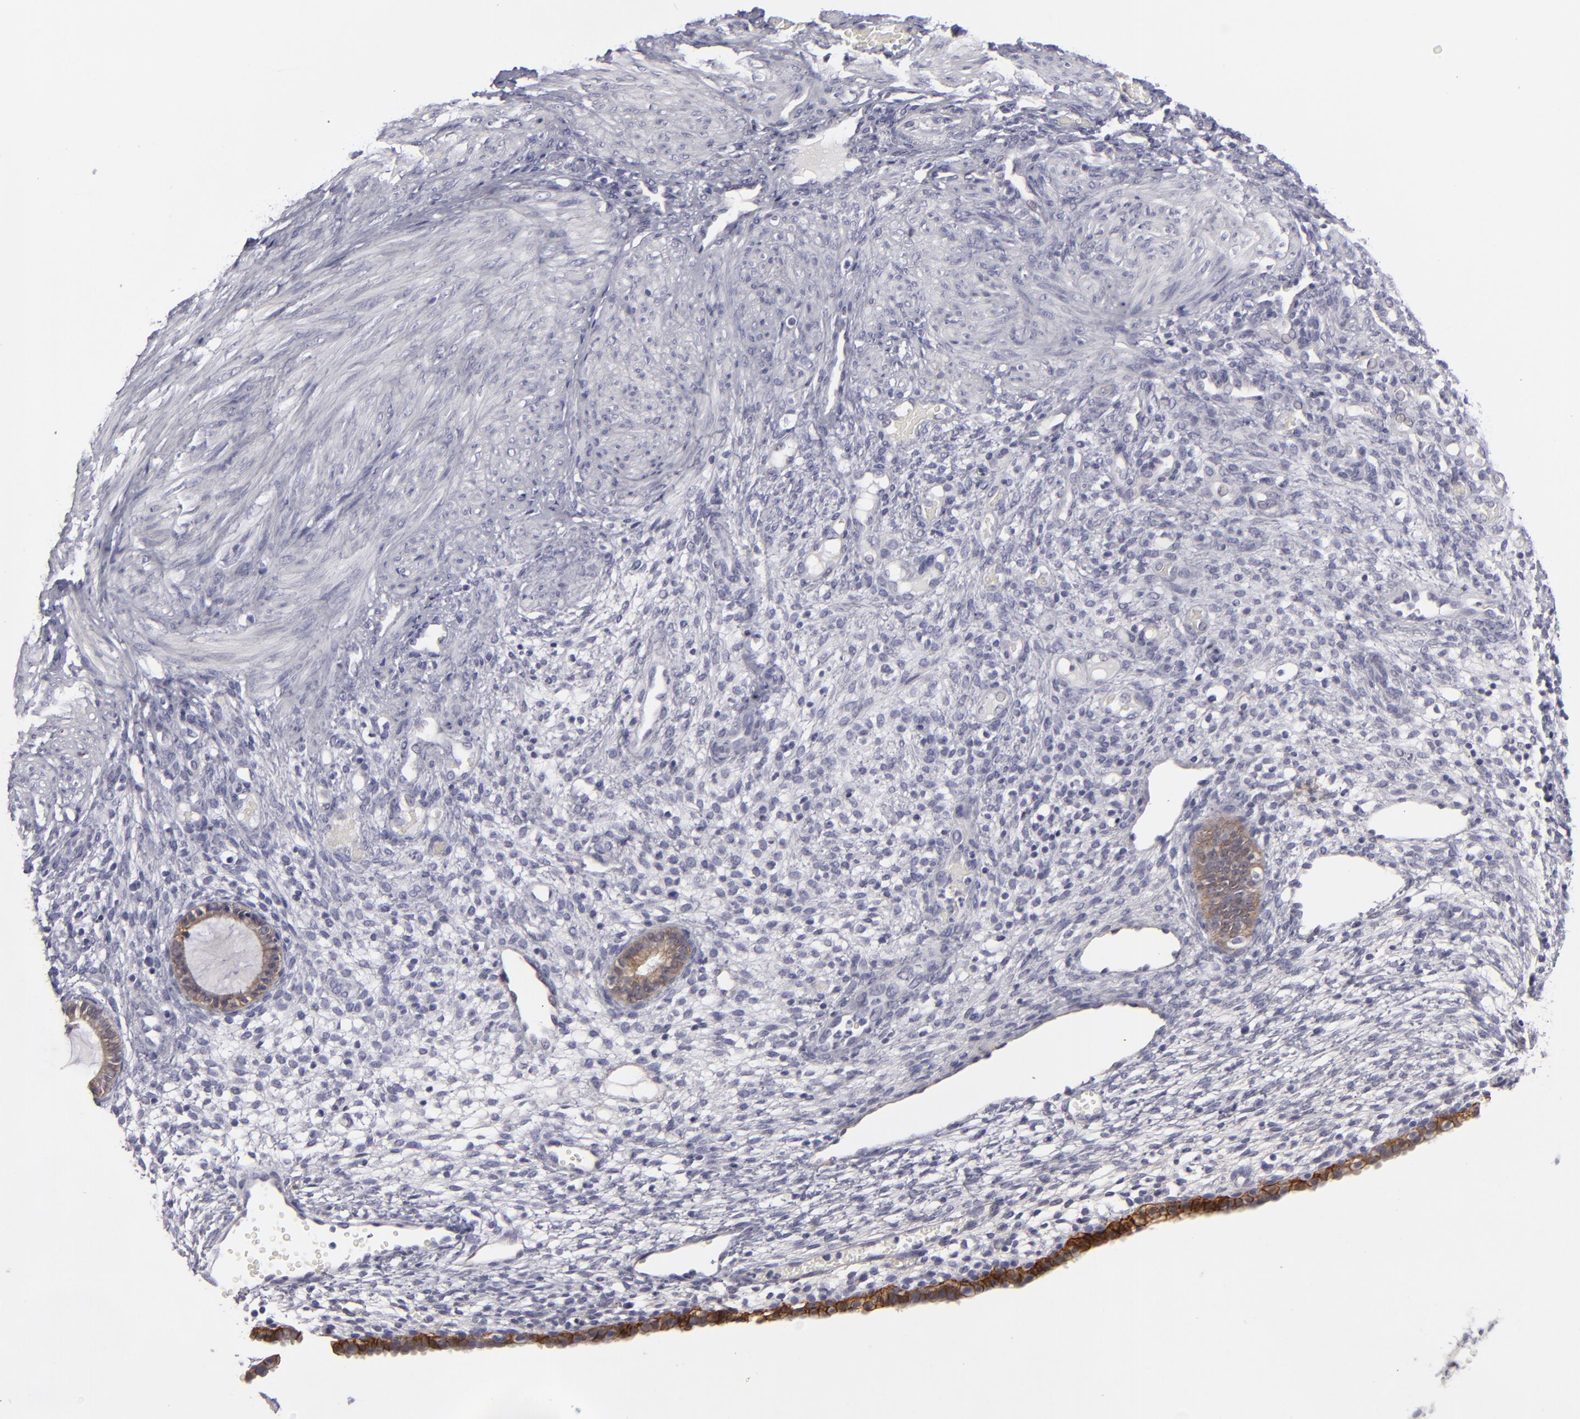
{"staining": {"intensity": "negative", "quantity": "none", "location": "none"}, "tissue": "endometrium", "cell_type": "Cells in endometrial stroma", "image_type": "normal", "snomed": [{"axis": "morphology", "description": "Normal tissue, NOS"}, {"axis": "topography", "description": "Endometrium"}], "caption": "High power microscopy histopathology image of an immunohistochemistry image of unremarkable endometrium, revealing no significant expression in cells in endometrial stroma.", "gene": "JUP", "patient": {"sex": "female", "age": 72}}